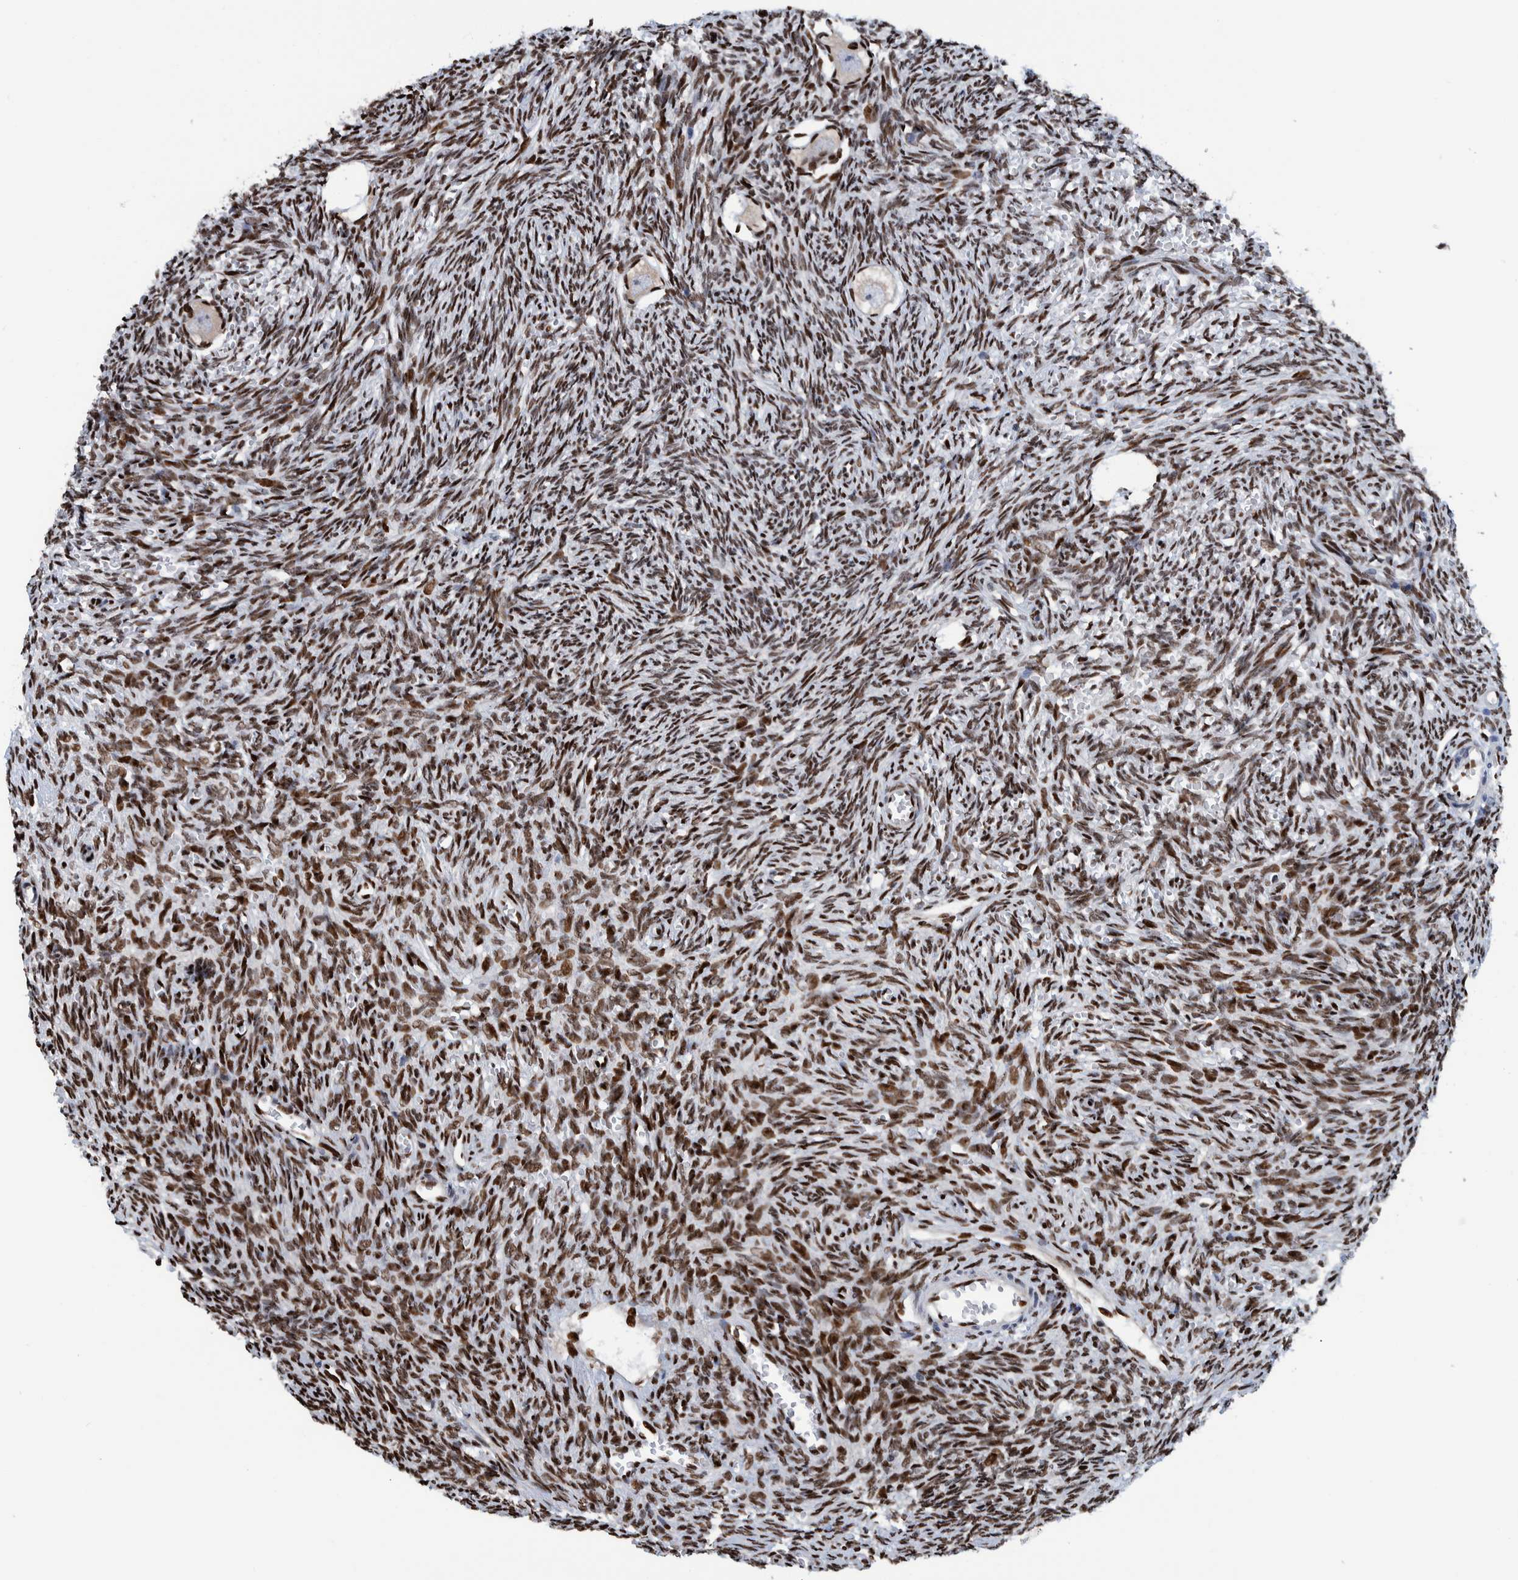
{"staining": {"intensity": "negative", "quantity": "none", "location": "none"}, "tissue": "ovary", "cell_type": "Follicle cells", "image_type": "normal", "snomed": [{"axis": "morphology", "description": "Normal tissue, NOS"}, {"axis": "topography", "description": "Ovary"}], "caption": "Protein analysis of unremarkable ovary displays no significant expression in follicle cells. (Brightfield microscopy of DAB immunohistochemistry (IHC) at high magnification).", "gene": "HEATR9", "patient": {"sex": "female", "age": 27}}